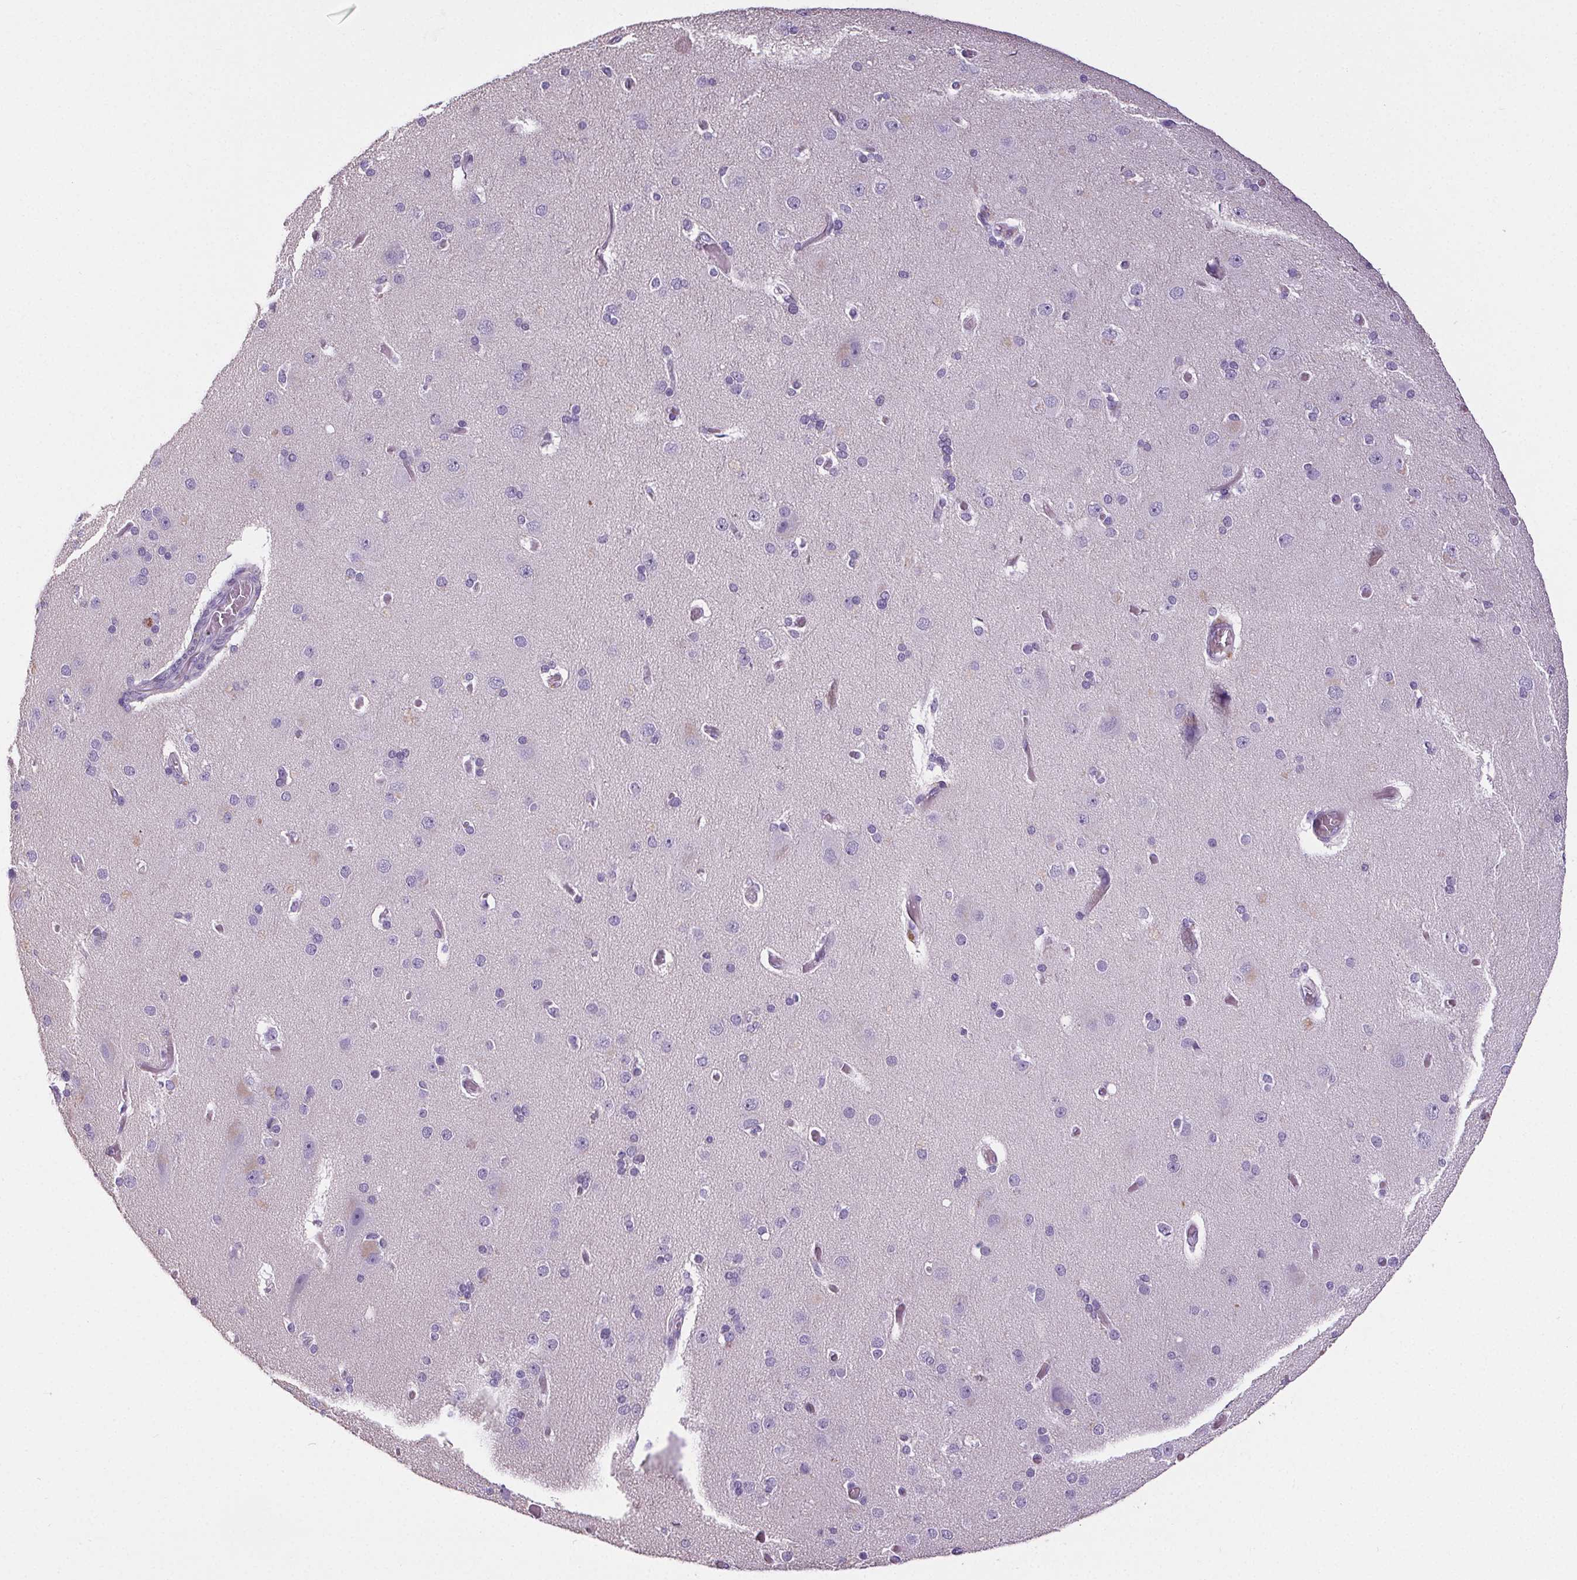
{"staining": {"intensity": "negative", "quantity": "none", "location": "none"}, "tissue": "cerebral cortex", "cell_type": "Endothelial cells", "image_type": "normal", "snomed": [{"axis": "morphology", "description": "Normal tissue, NOS"}, {"axis": "morphology", "description": "Glioma, malignant, High grade"}, {"axis": "topography", "description": "Cerebral cortex"}], "caption": "The micrograph displays no significant staining in endothelial cells of cerebral cortex.", "gene": "CD5L", "patient": {"sex": "male", "age": 71}}